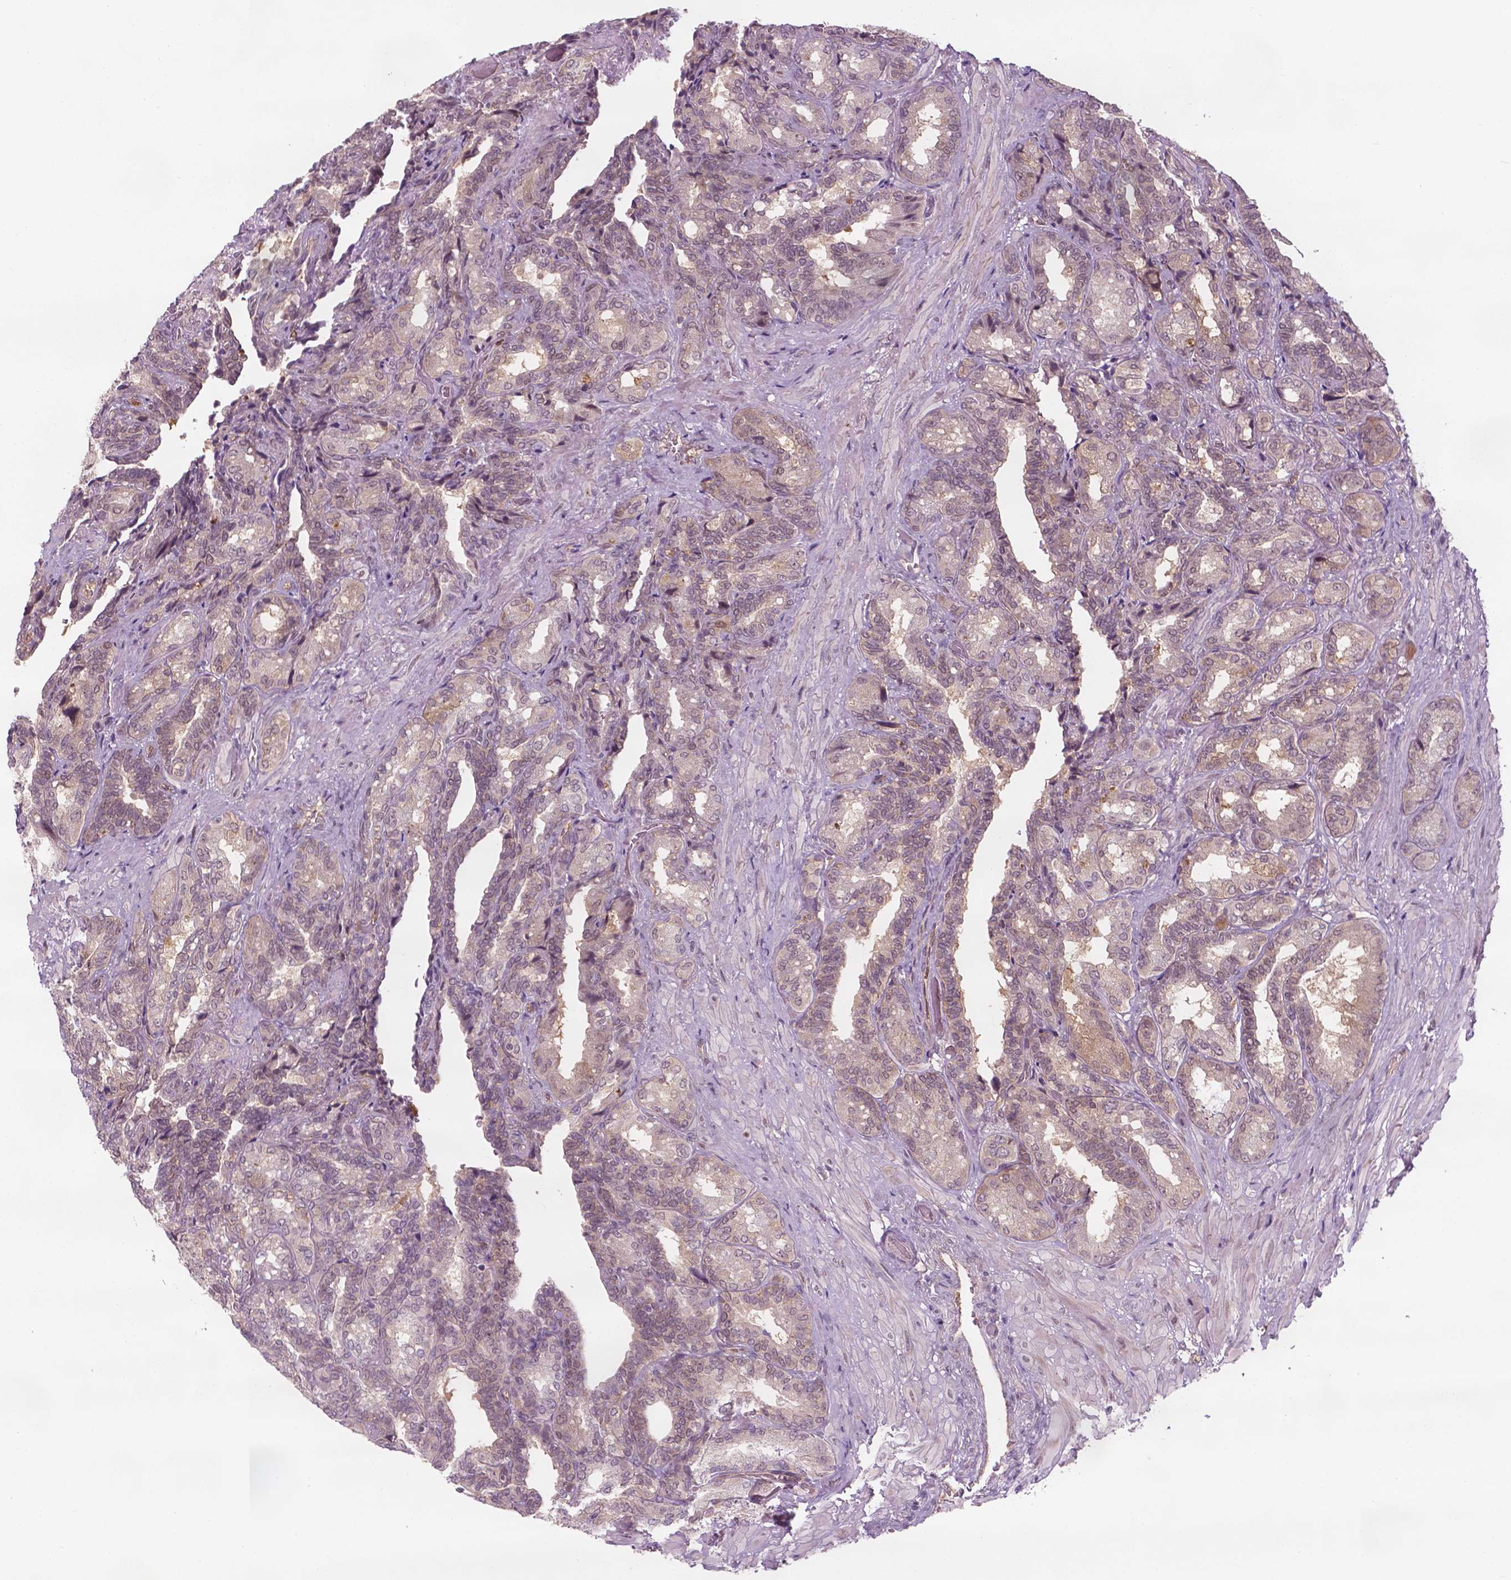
{"staining": {"intensity": "weak", "quantity": "<25%", "location": "nuclear"}, "tissue": "seminal vesicle", "cell_type": "Glandular cells", "image_type": "normal", "snomed": [{"axis": "morphology", "description": "Normal tissue, NOS"}, {"axis": "topography", "description": "Seminal veicle"}], "caption": "Glandular cells are negative for brown protein staining in unremarkable seminal vesicle. (DAB IHC visualized using brightfield microscopy, high magnification).", "gene": "NFAT5", "patient": {"sex": "male", "age": 68}}